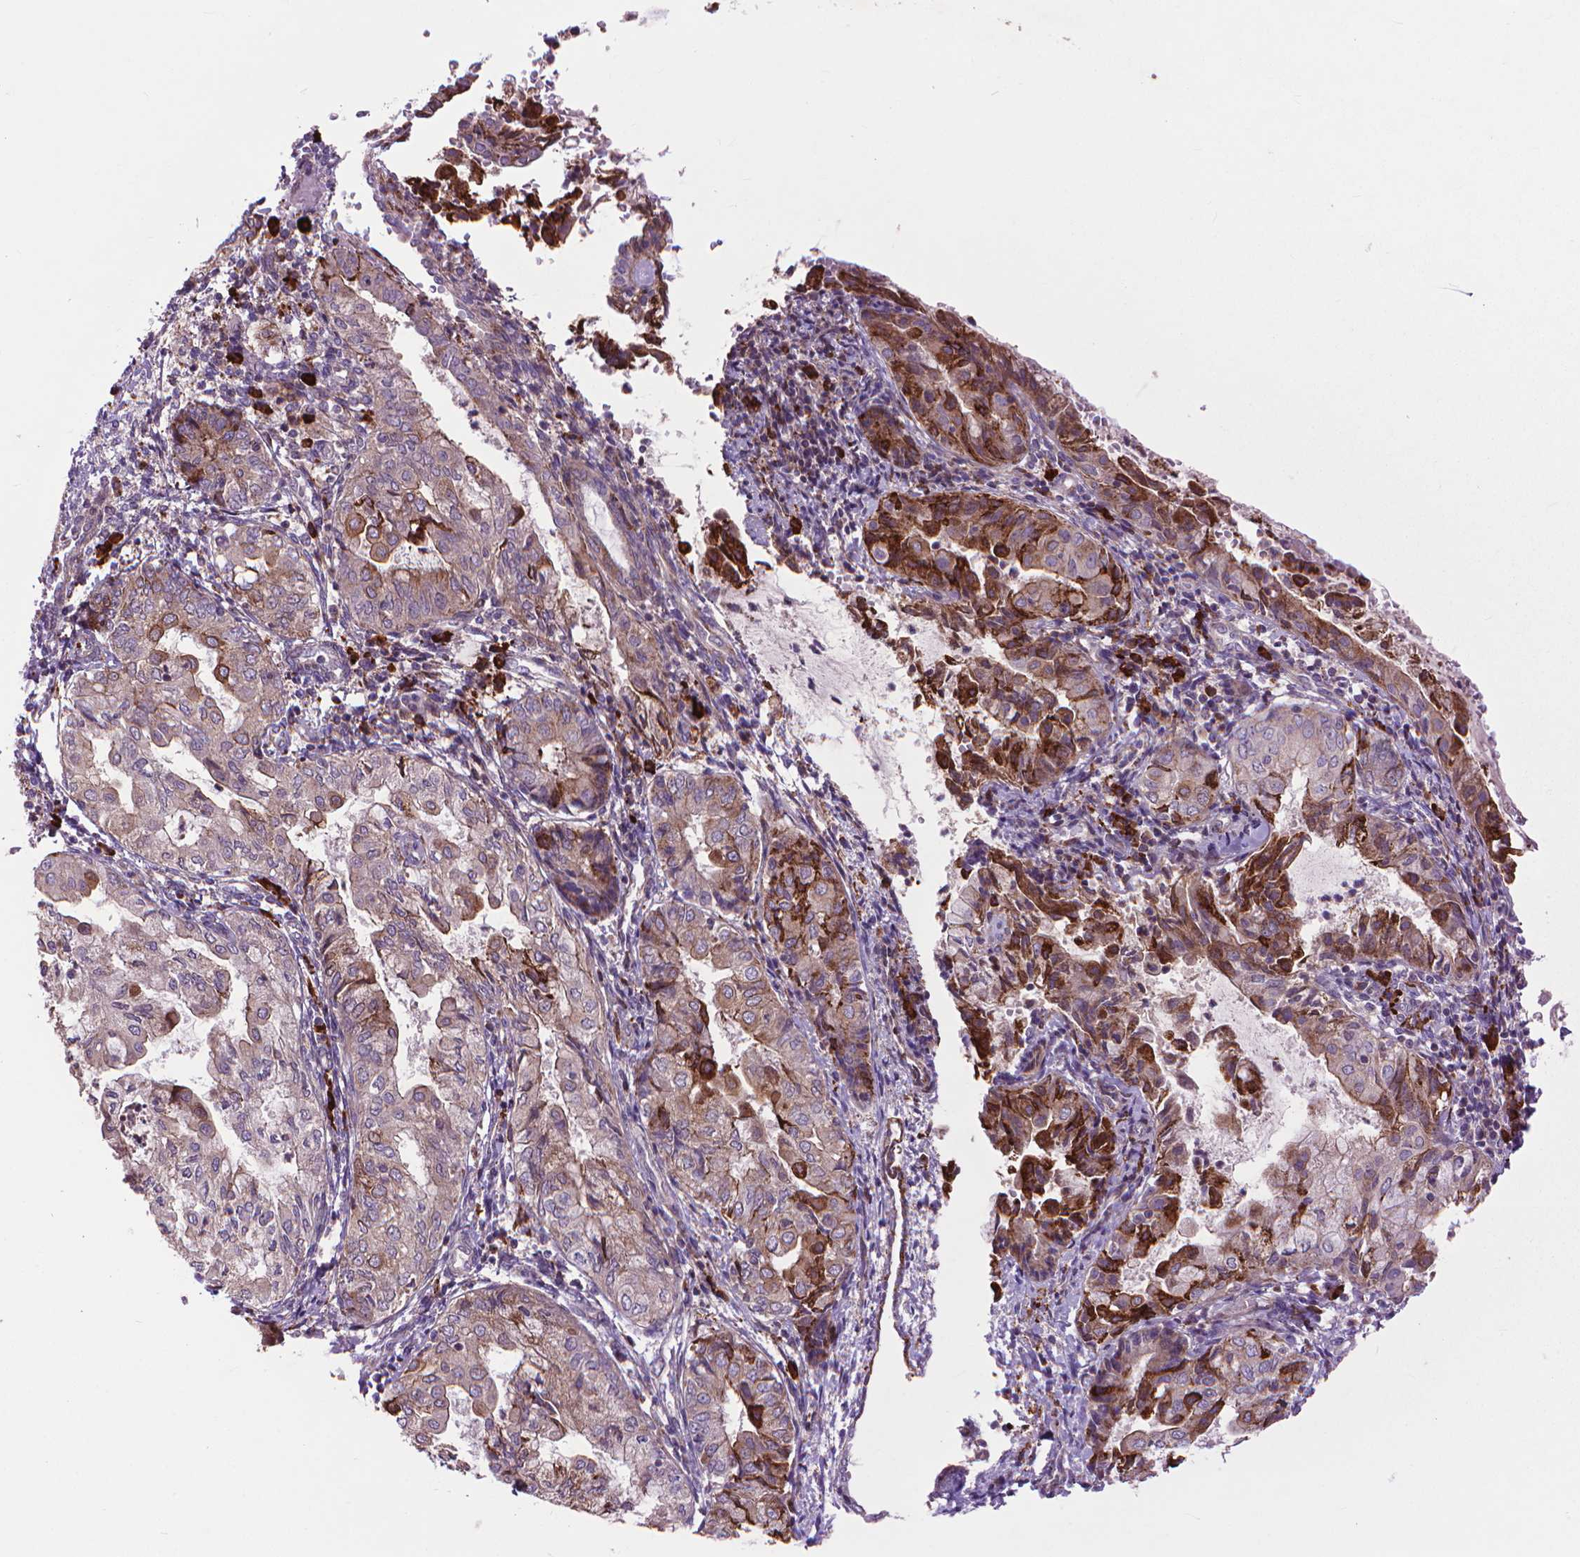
{"staining": {"intensity": "strong", "quantity": "<25%", "location": "cytoplasmic/membranous"}, "tissue": "endometrial cancer", "cell_type": "Tumor cells", "image_type": "cancer", "snomed": [{"axis": "morphology", "description": "Adenocarcinoma, NOS"}, {"axis": "topography", "description": "Endometrium"}], "caption": "Protein staining of endometrial cancer tissue exhibits strong cytoplasmic/membranous expression in about <25% of tumor cells.", "gene": "MYH14", "patient": {"sex": "female", "age": 68}}